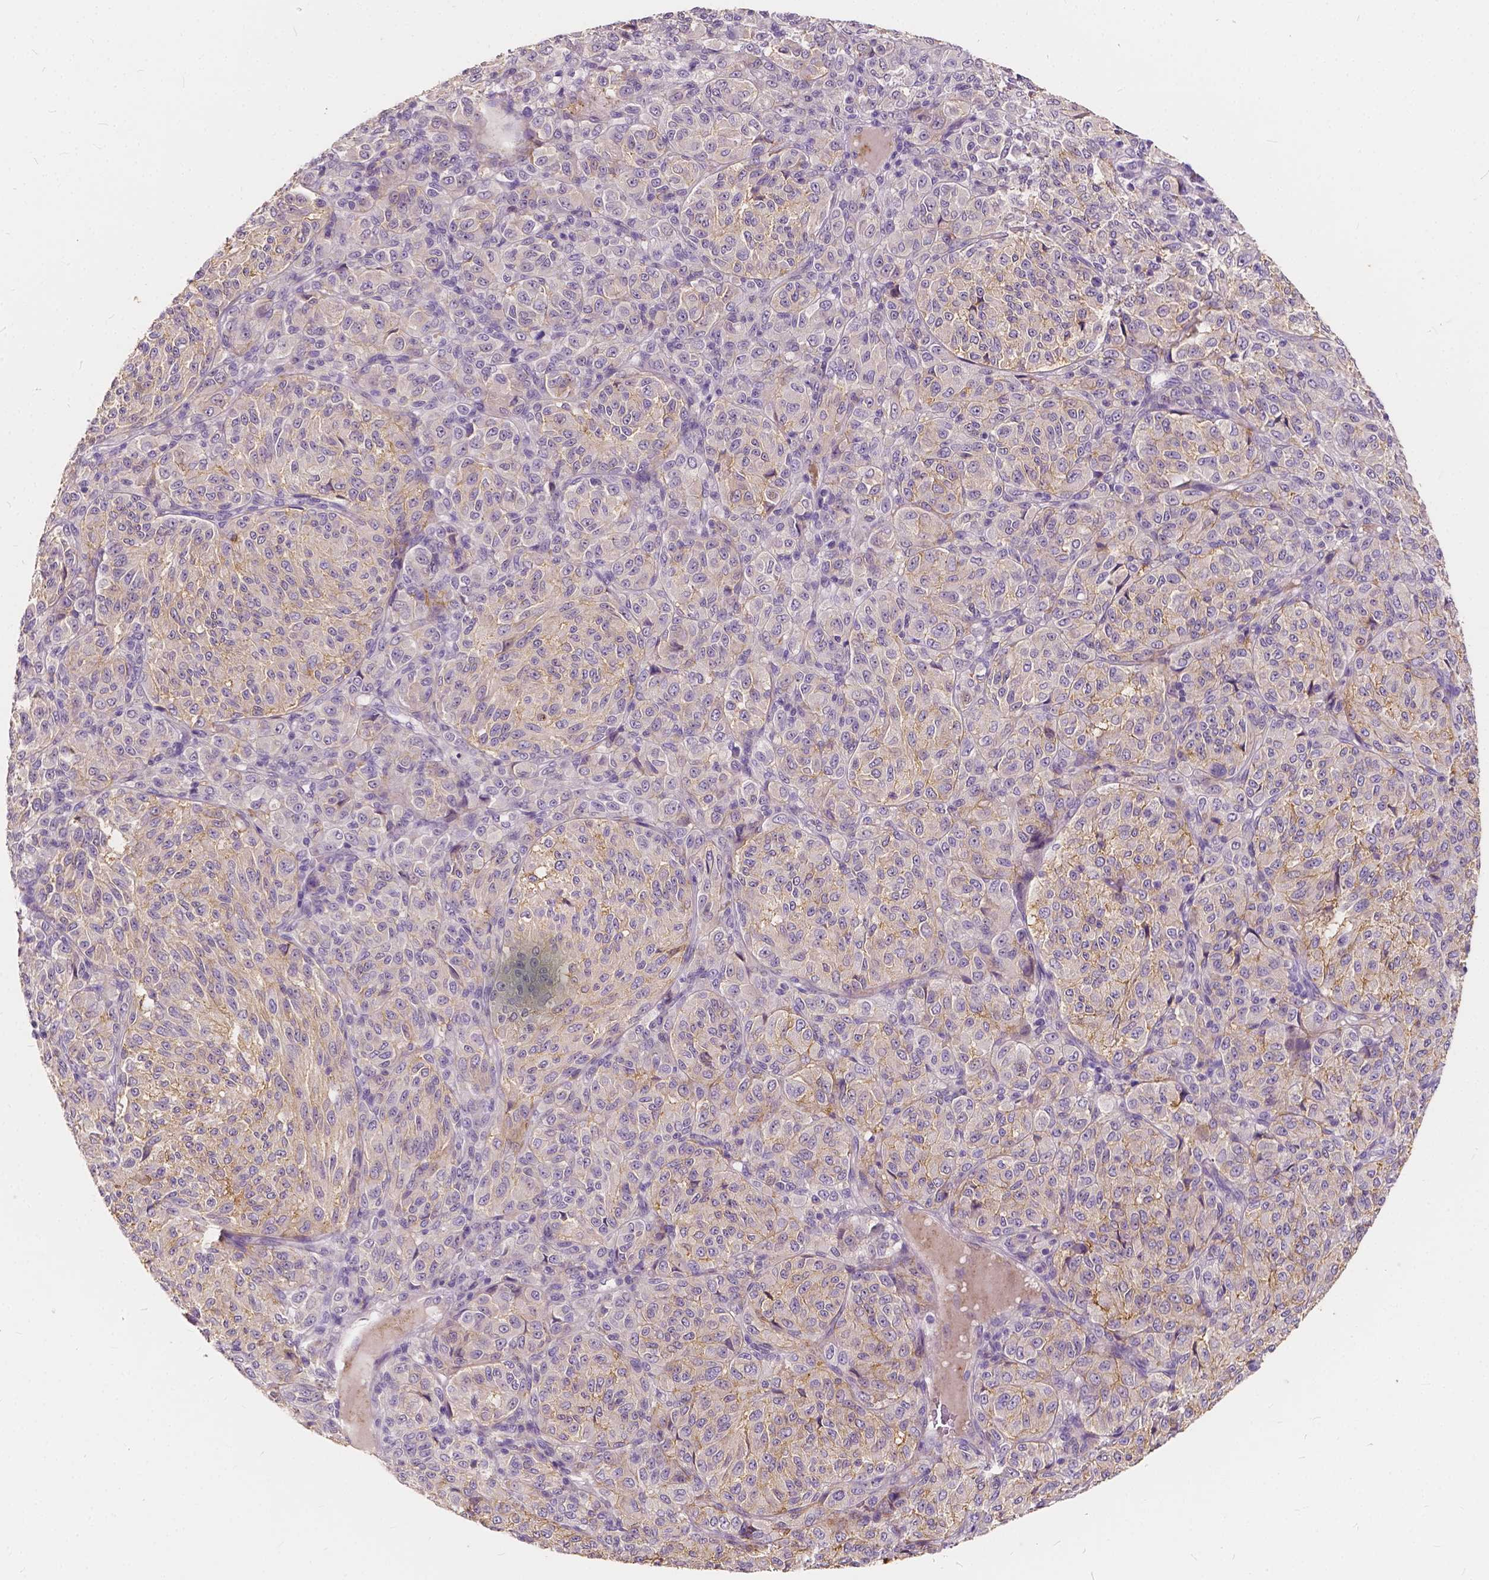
{"staining": {"intensity": "weak", "quantity": "25%-75%", "location": "cytoplasmic/membranous"}, "tissue": "melanoma", "cell_type": "Tumor cells", "image_type": "cancer", "snomed": [{"axis": "morphology", "description": "Malignant melanoma, Metastatic site"}, {"axis": "topography", "description": "Brain"}], "caption": "This is an image of immunohistochemistry staining of melanoma, which shows weak expression in the cytoplasmic/membranous of tumor cells.", "gene": "SLC7A8", "patient": {"sex": "female", "age": 56}}